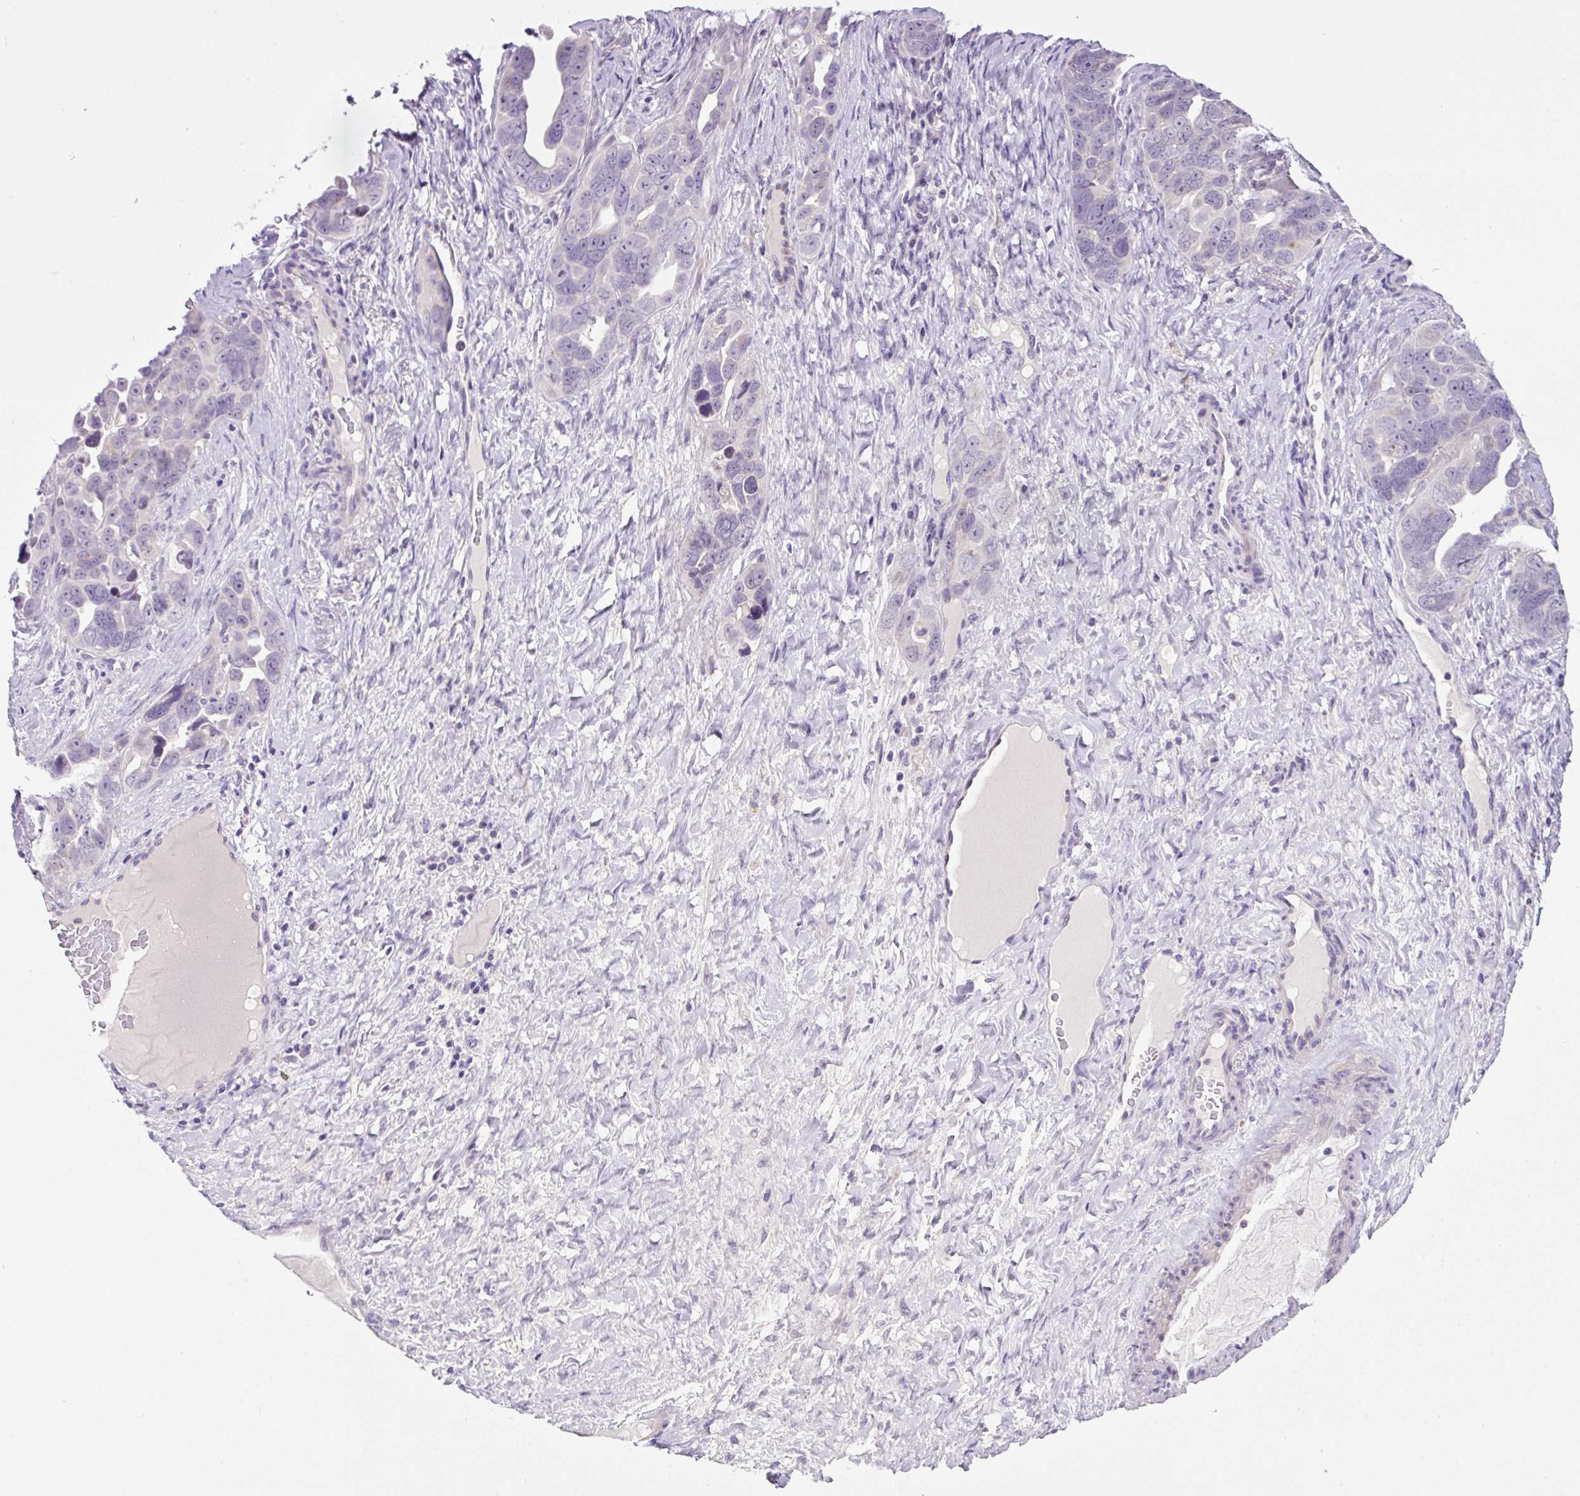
{"staining": {"intensity": "moderate", "quantity": "<25%", "location": "cytoplasmic/membranous"}, "tissue": "ovarian cancer", "cell_type": "Tumor cells", "image_type": "cancer", "snomed": [{"axis": "morphology", "description": "Cystadenocarcinoma, serous, NOS"}, {"axis": "topography", "description": "Ovary"}], "caption": "Immunohistochemistry (IHC) staining of serous cystadenocarcinoma (ovarian), which reveals low levels of moderate cytoplasmic/membranous positivity in about <25% of tumor cells indicating moderate cytoplasmic/membranous protein expression. The staining was performed using DAB (3,3'-diaminobenzidine) (brown) for protein detection and nuclei were counterstained in hematoxylin (blue).", "gene": "OGDHL", "patient": {"sex": "female", "age": 63}}